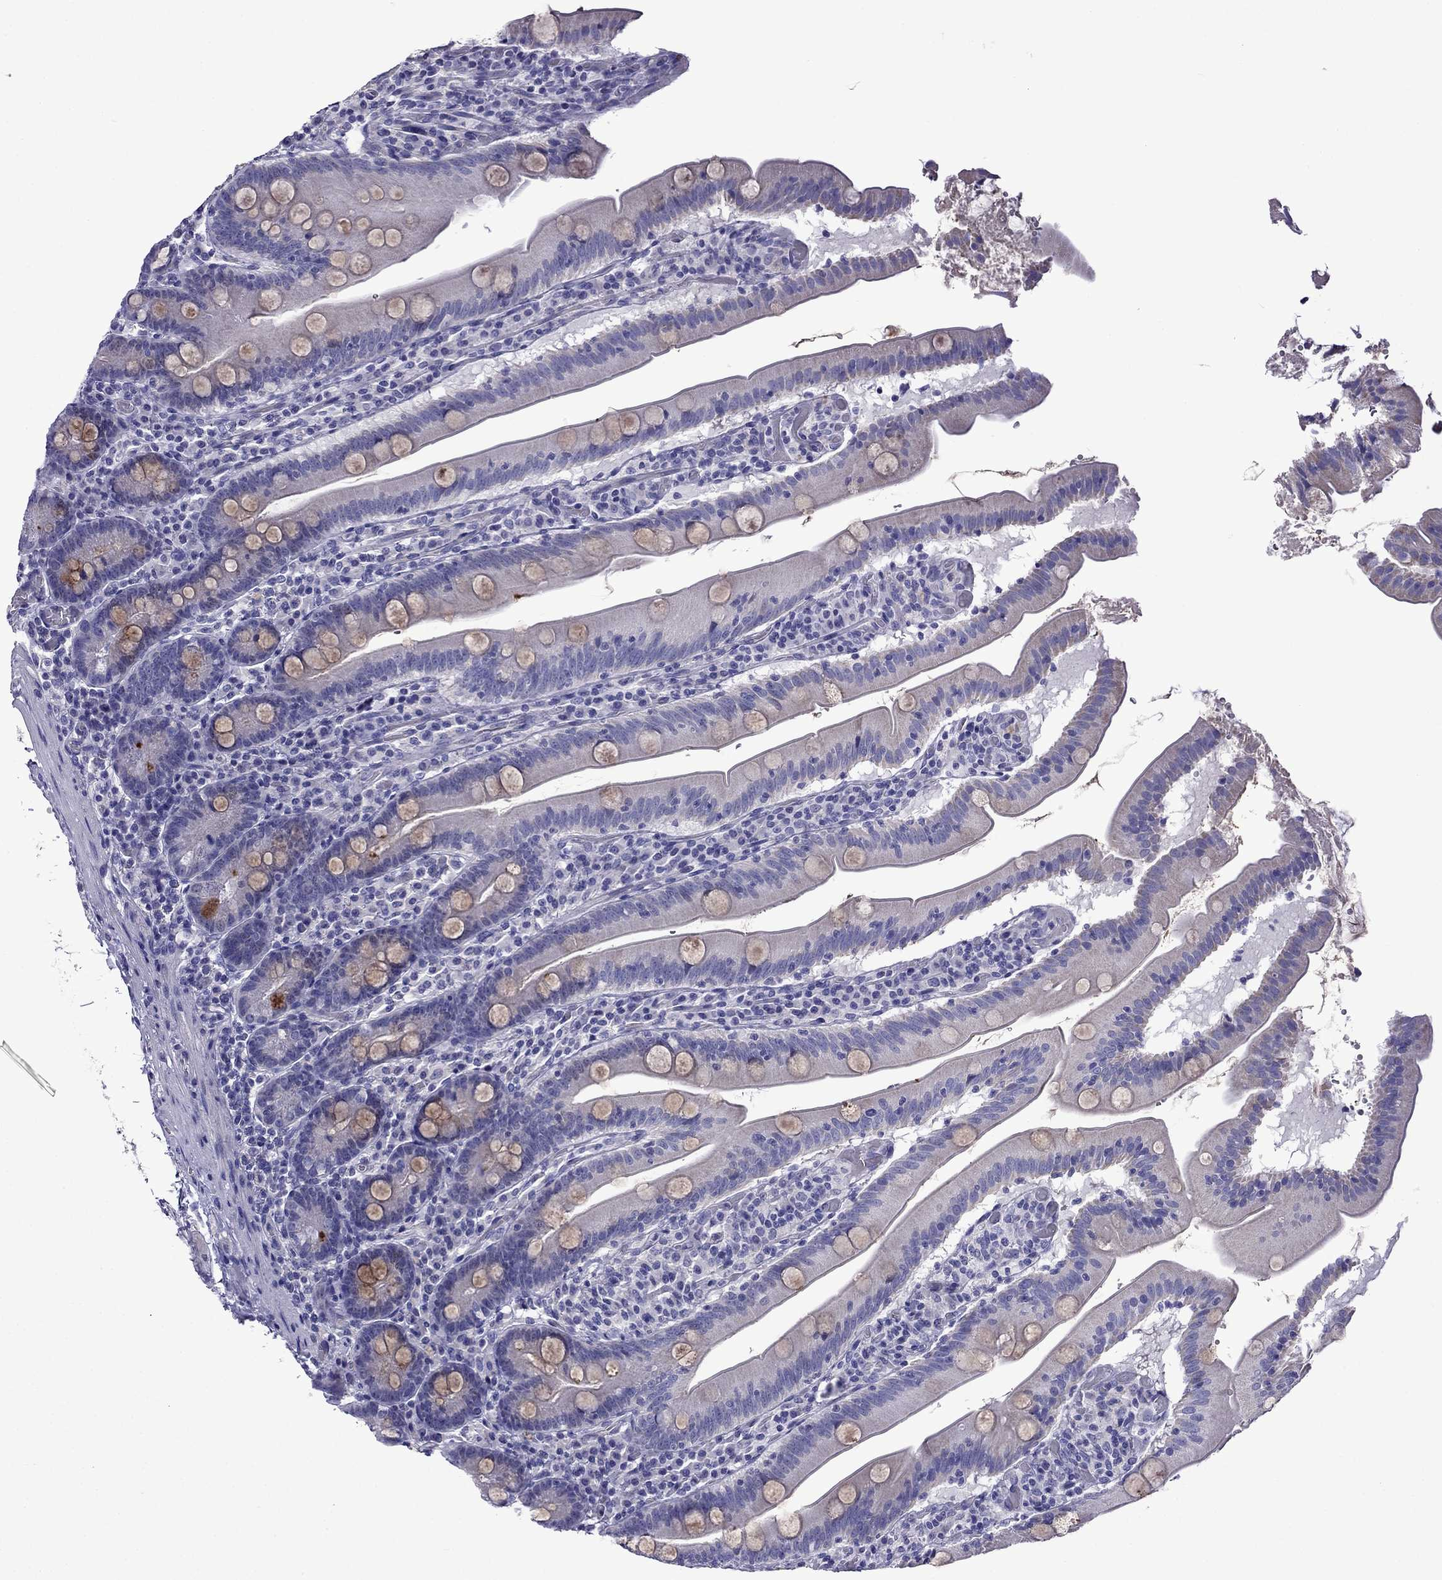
{"staining": {"intensity": "negative", "quantity": "none", "location": "none"}, "tissue": "small intestine", "cell_type": "Glandular cells", "image_type": "normal", "snomed": [{"axis": "morphology", "description": "Normal tissue, NOS"}, {"axis": "topography", "description": "Small intestine"}], "caption": "Immunohistochemistry micrograph of unremarkable small intestine: small intestine stained with DAB (3,3'-diaminobenzidine) exhibits no significant protein positivity in glandular cells. (IHC, brightfield microscopy, high magnification).", "gene": "TDRD1", "patient": {"sex": "male", "age": 37}}